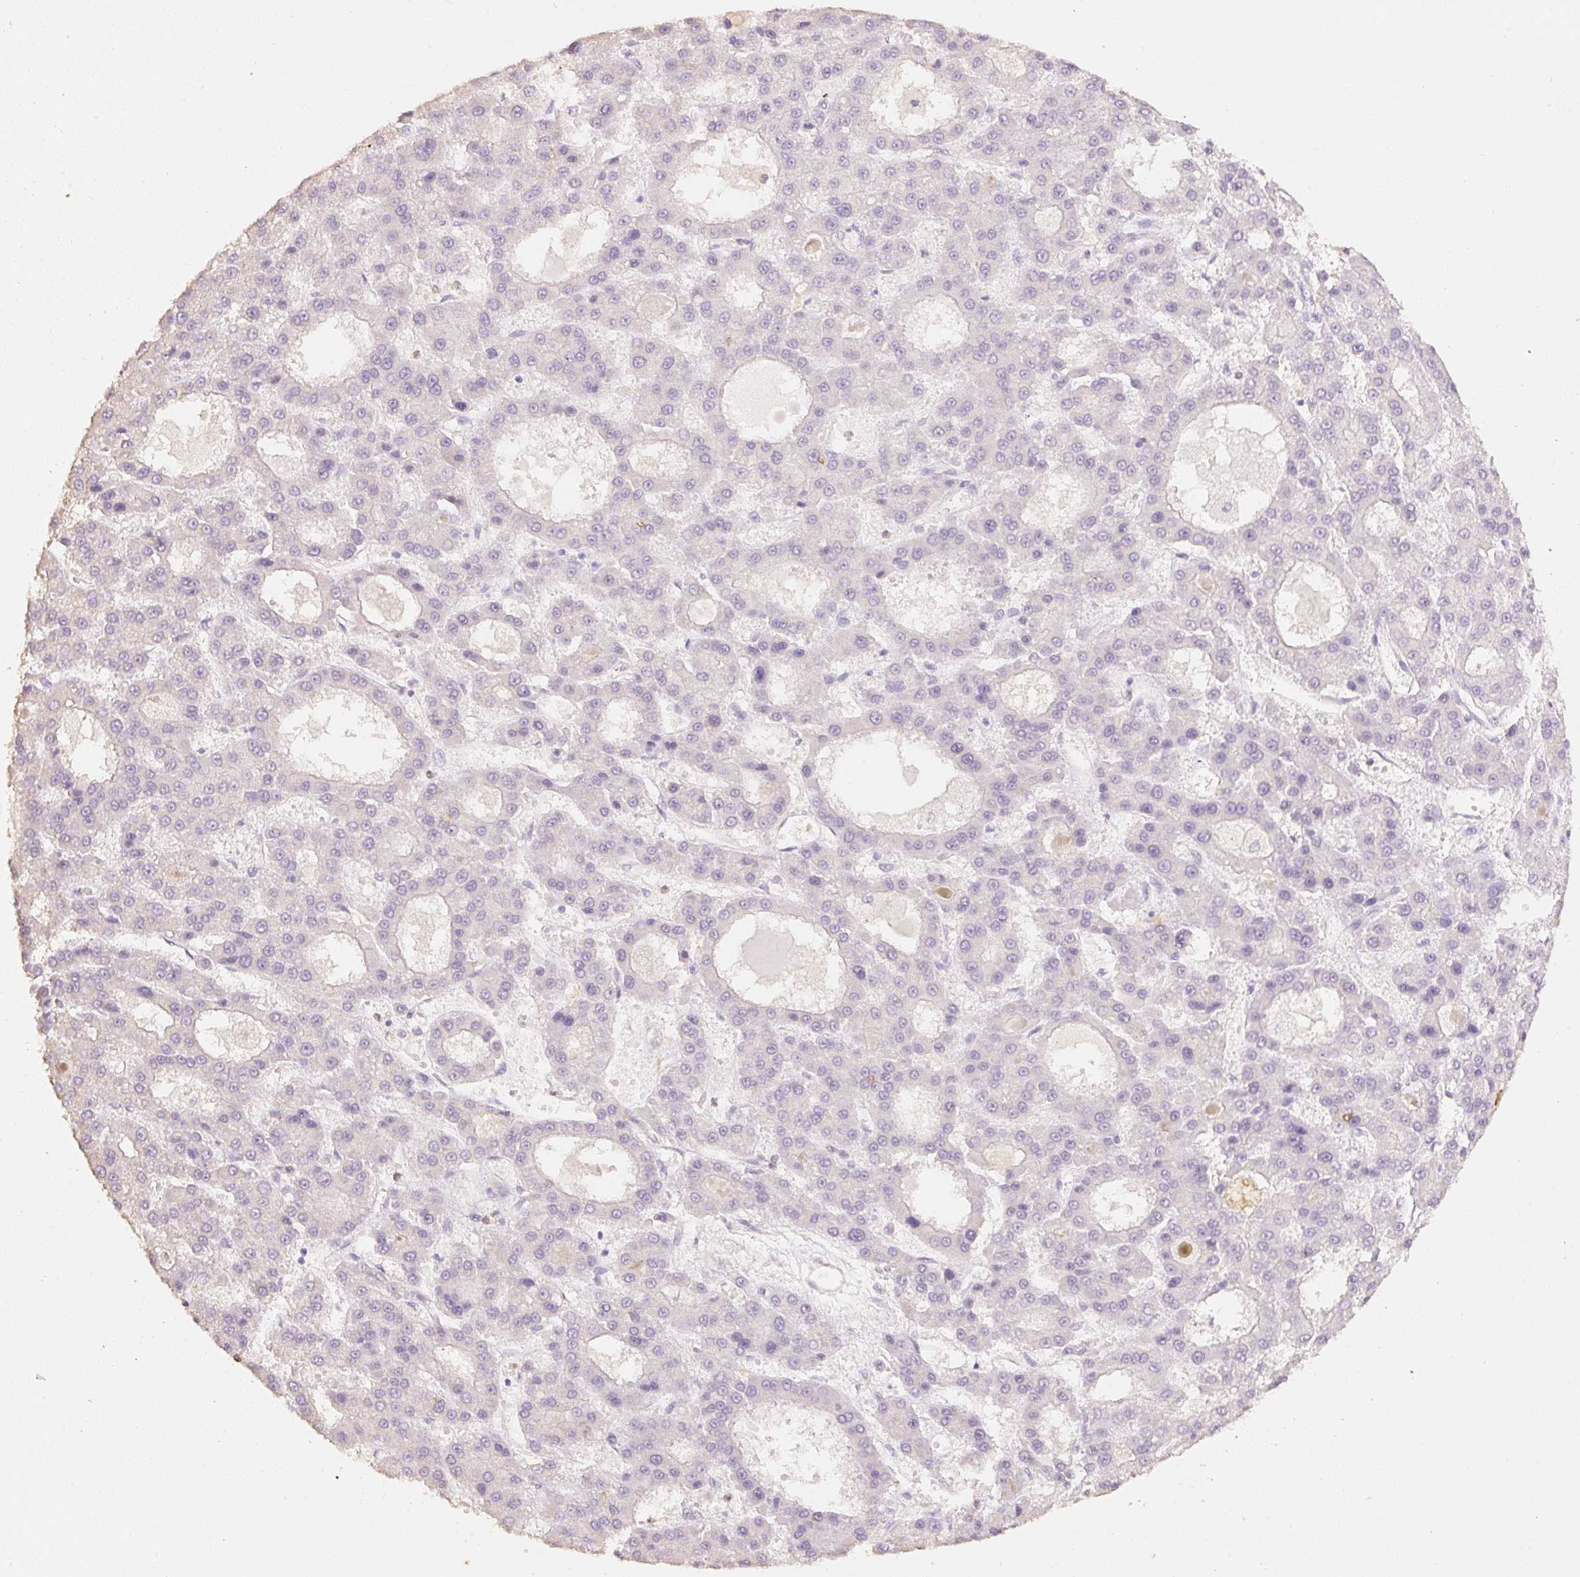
{"staining": {"intensity": "negative", "quantity": "none", "location": "none"}, "tissue": "liver cancer", "cell_type": "Tumor cells", "image_type": "cancer", "snomed": [{"axis": "morphology", "description": "Carcinoma, Hepatocellular, NOS"}, {"axis": "topography", "description": "Liver"}], "caption": "There is no significant positivity in tumor cells of hepatocellular carcinoma (liver). (DAB (3,3'-diaminobenzidine) immunohistochemistry (IHC) with hematoxylin counter stain).", "gene": "MBOAT7", "patient": {"sex": "male", "age": 70}}